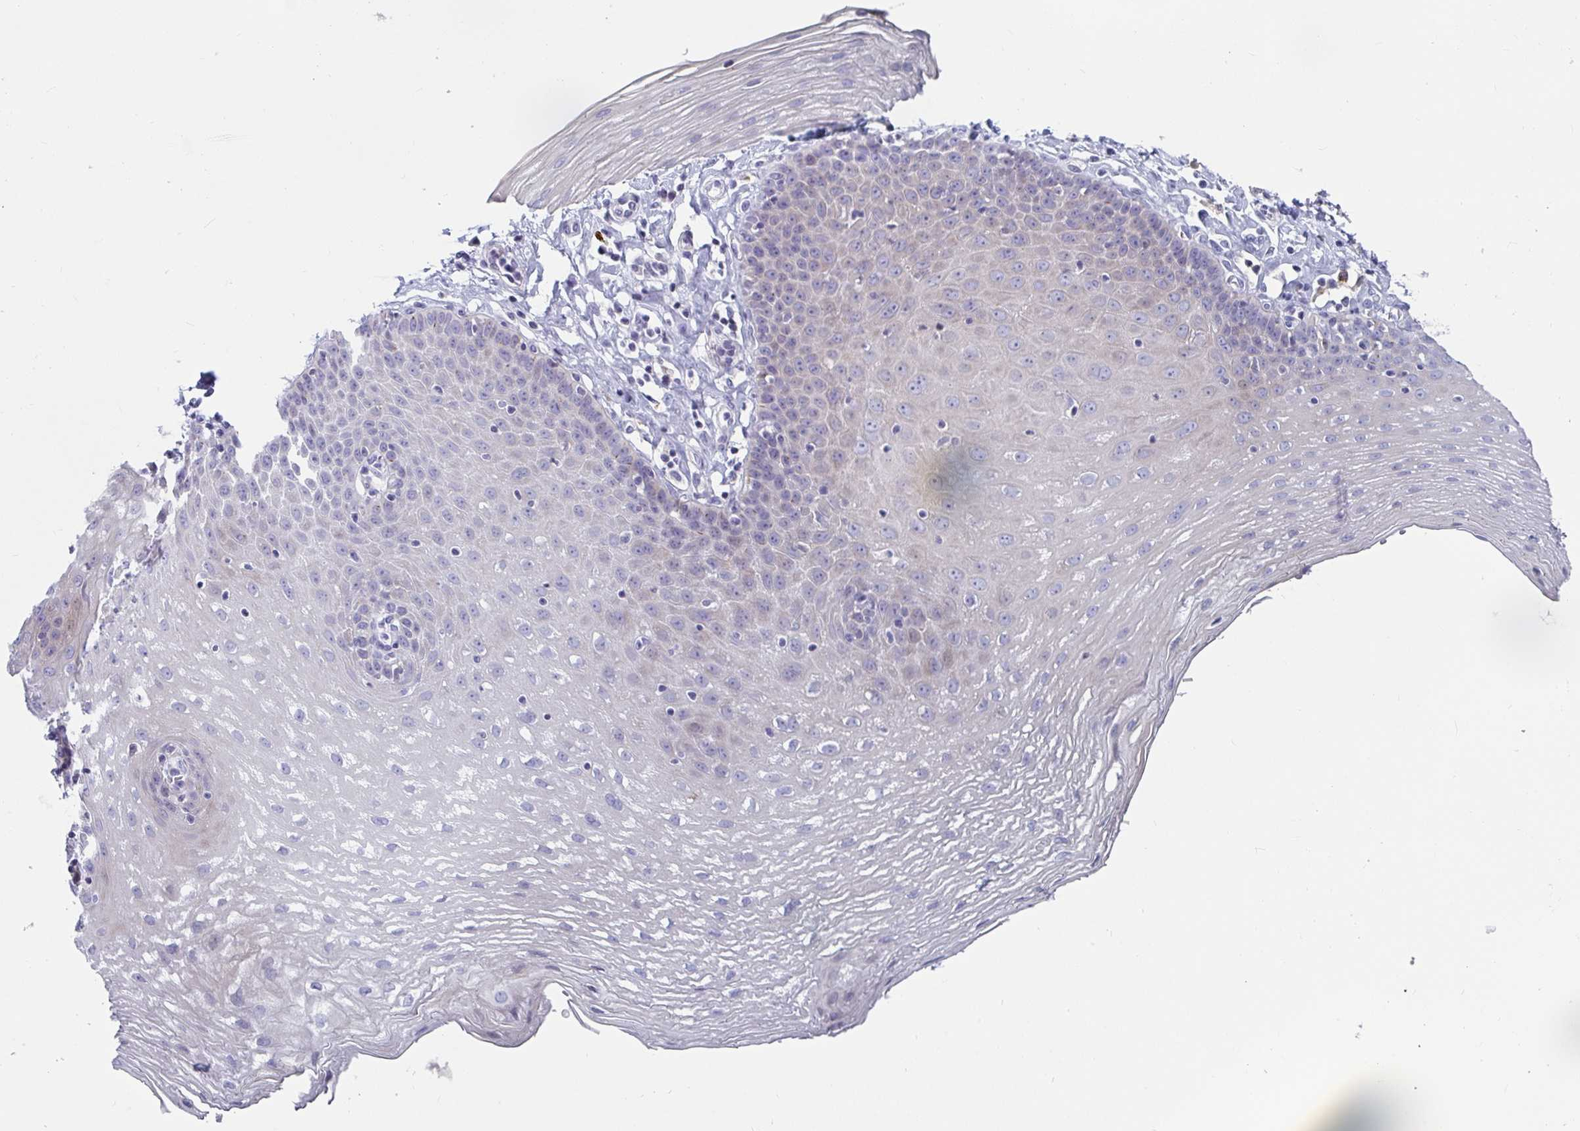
{"staining": {"intensity": "negative", "quantity": "none", "location": "none"}, "tissue": "esophagus", "cell_type": "Squamous epithelial cells", "image_type": "normal", "snomed": [{"axis": "morphology", "description": "Normal tissue, NOS"}, {"axis": "topography", "description": "Esophagus"}], "caption": "High magnification brightfield microscopy of unremarkable esophagus stained with DAB (3,3'-diaminobenzidine) (brown) and counterstained with hematoxylin (blue): squamous epithelial cells show no significant expression.", "gene": "ZFP82", "patient": {"sex": "female", "age": 81}}